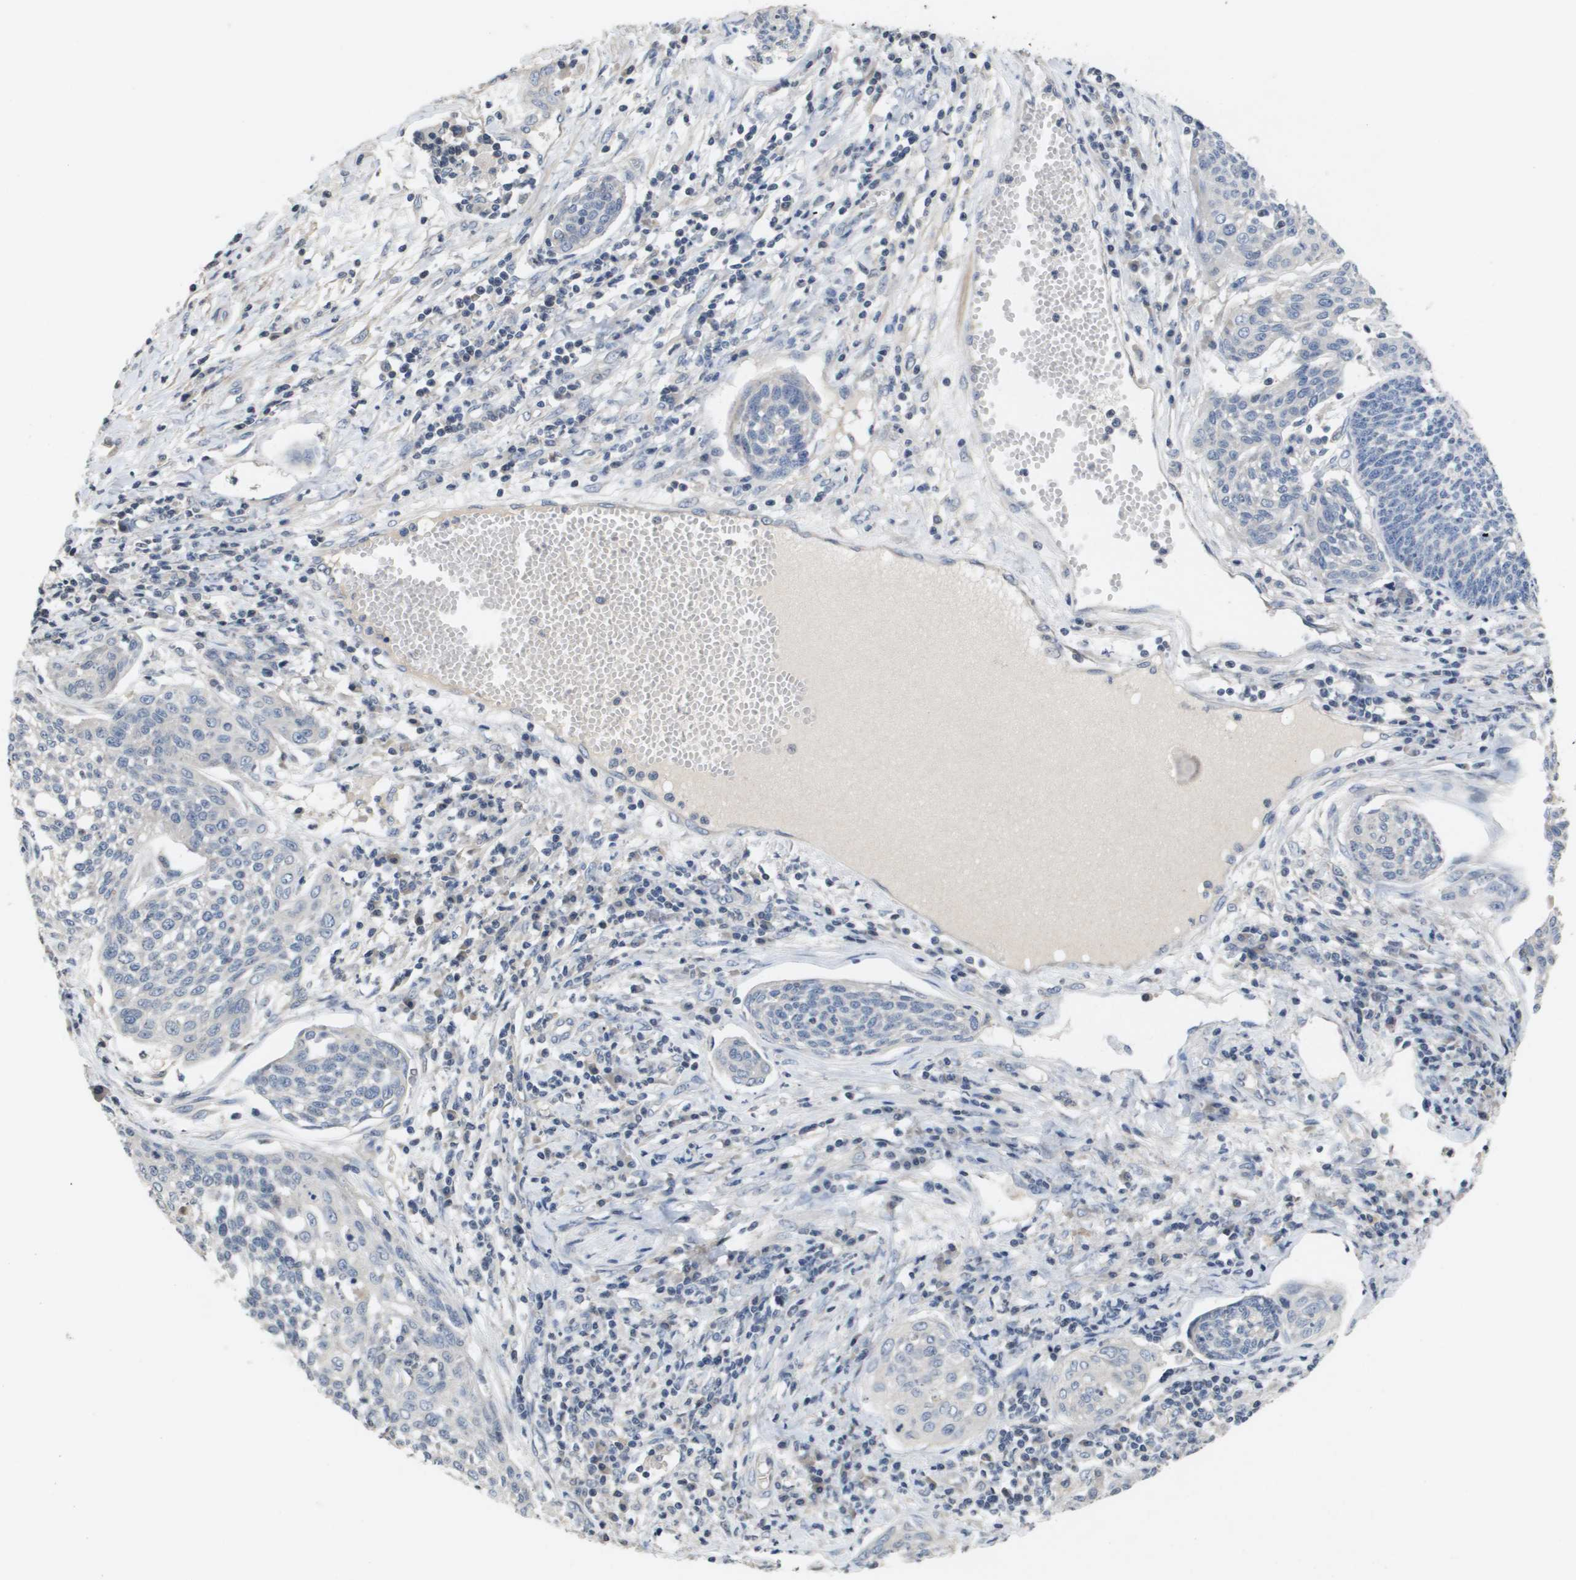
{"staining": {"intensity": "negative", "quantity": "none", "location": "none"}, "tissue": "cervical cancer", "cell_type": "Tumor cells", "image_type": "cancer", "snomed": [{"axis": "morphology", "description": "Squamous cell carcinoma, NOS"}, {"axis": "topography", "description": "Cervix"}], "caption": "Human squamous cell carcinoma (cervical) stained for a protein using immunohistochemistry exhibits no expression in tumor cells.", "gene": "CAPN11", "patient": {"sex": "female", "age": 34}}